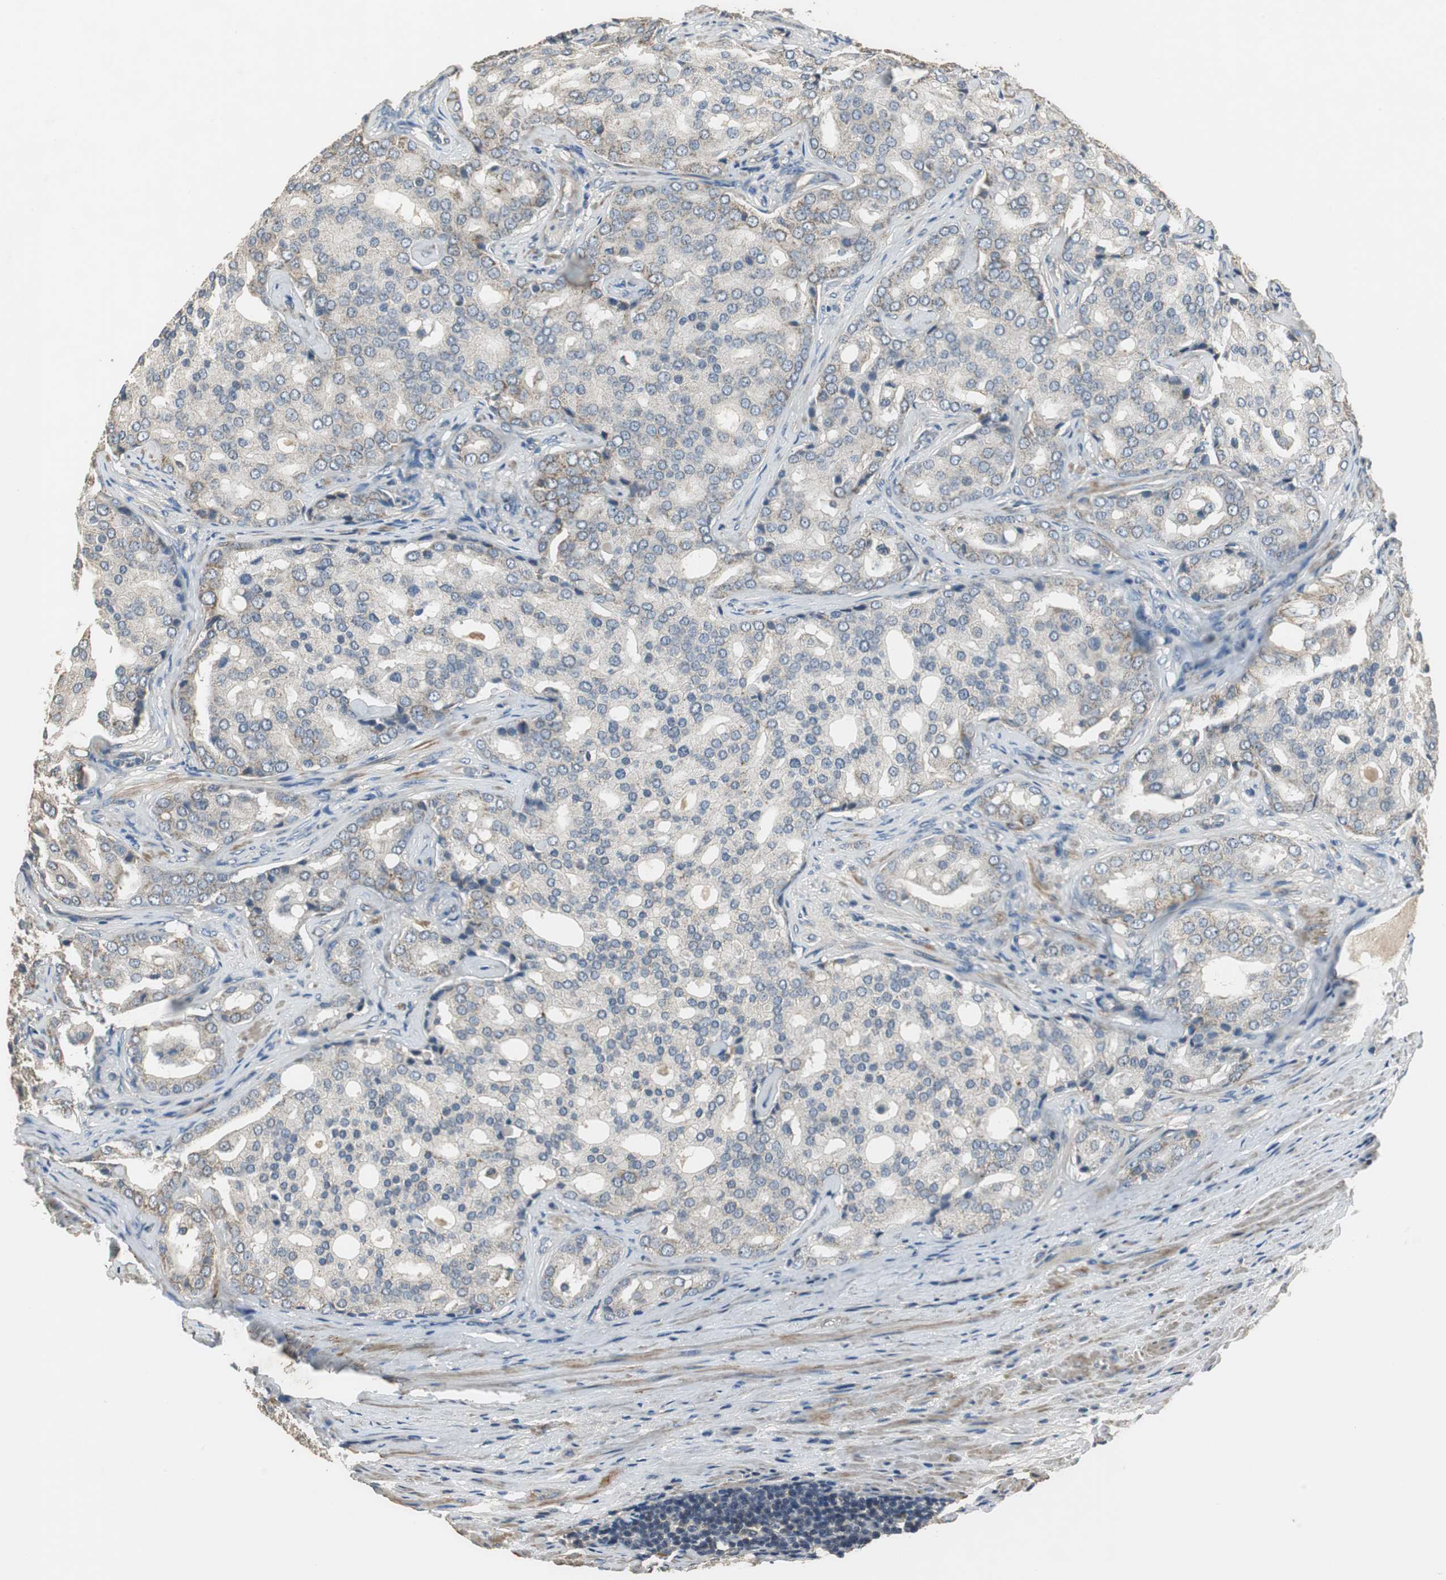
{"staining": {"intensity": "weak", "quantity": ">75%", "location": "cytoplasmic/membranous"}, "tissue": "prostate cancer", "cell_type": "Tumor cells", "image_type": "cancer", "snomed": [{"axis": "morphology", "description": "Adenocarcinoma, High grade"}, {"axis": "topography", "description": "Prostate"}], "caption": "A photomicrograph showing weak cytoplasmic/membranous positivity in about >75% of tumor cells in prostate cancer, as visualized by brown immunohistochemical staining.", "gene": "MSTO1", "patient": {"sex": "male", "age": 64}}